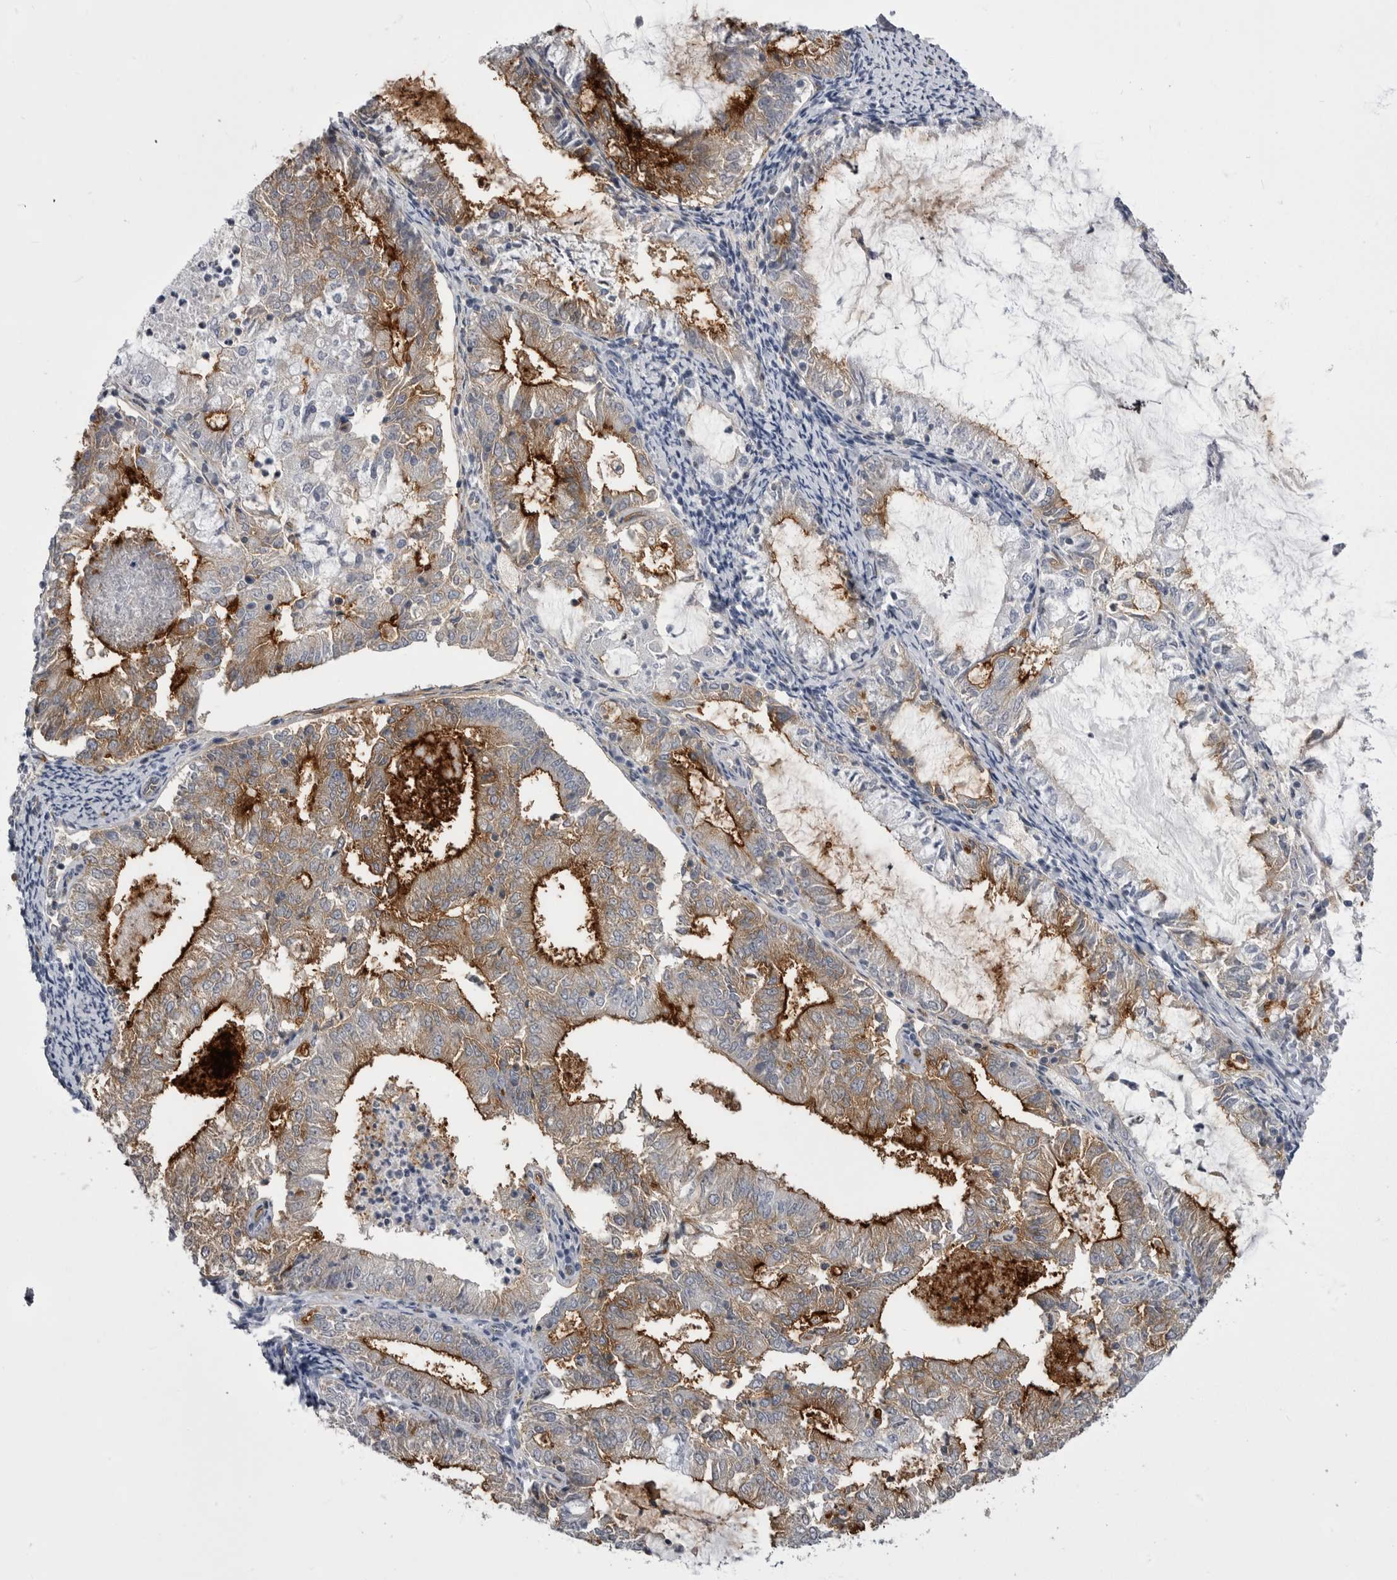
{"staining": {"intensity": "strong", "quantity": "25%-75%", "location": "cytoplasmic/membranous"}, "tissue": "endometrial cancer", "cell_type": "Tumor cells", "image_type": "cancer", "snomed": [{"axis": "morphology", "description": "Adenocarcinoma, NOS"}, {"axis": "topography", "description": "Endometrium"}], "caption": "Immunohistochemistry micrograph of human adenocarcinoma (endometrial) stained for a protein (brown), which shows high levels of strong cytoplasmic/membranous staining in approximately 25%-75% of tumor cells.", "gene": "OPLAH", "patient": {"sex": "female", "age": 57}}